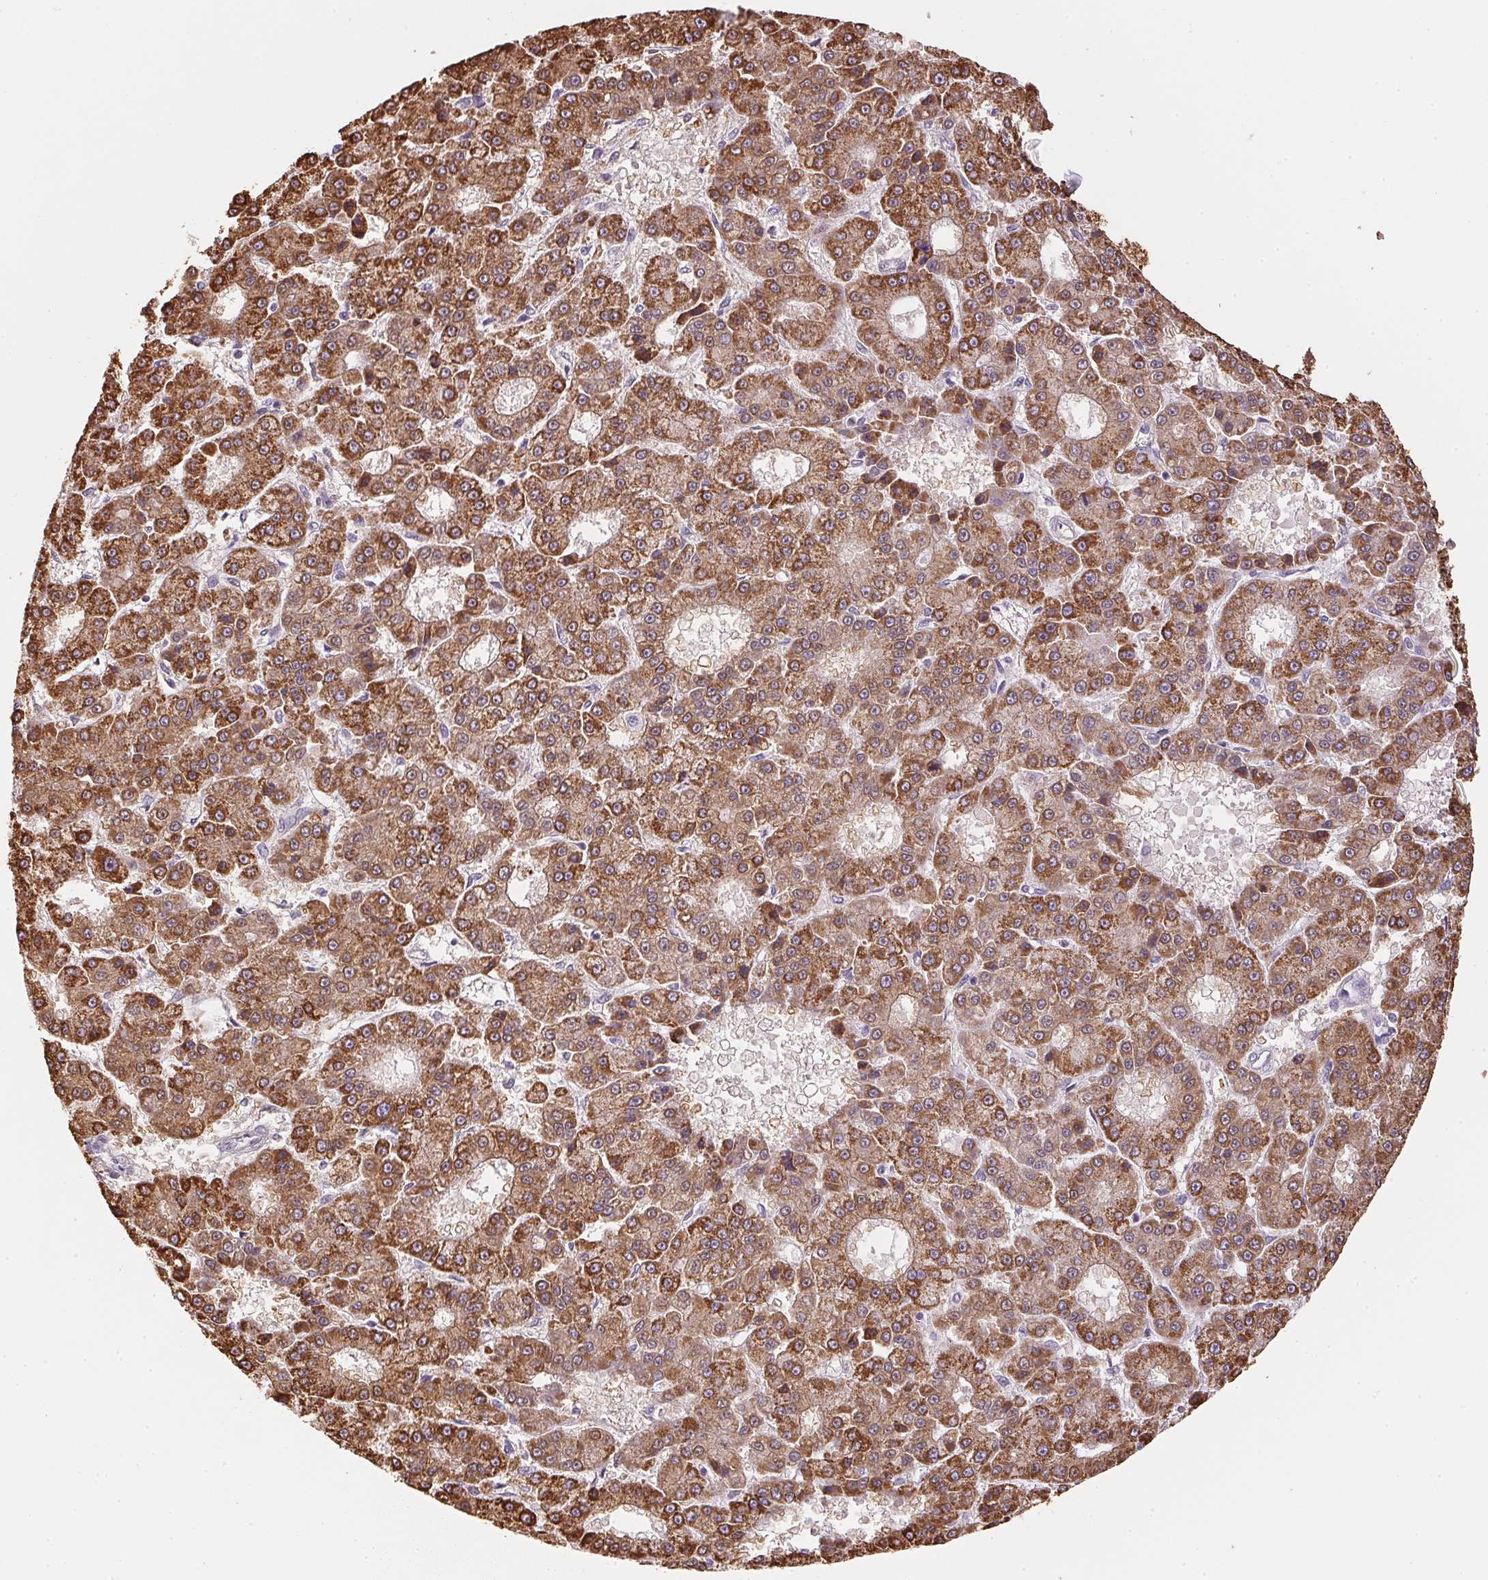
{"staining": {"intensity": "strong", "quantity": ">75%", "location": "cytoplasmic/membranous"}, "tissue": "liver cancer", "cell_type": "Tumor cells", "image_type": "cancer", "snomed": [{"axis": "morphology", "description": "Carcinoma, Hepatocellular, NOS"}, {"axis": "topography", "description": "Liver"}], "caption": "IHC (DAB (3,3'-diaminobenzidine)) staining of hepatocellular carcinoma (liver) reveals strong cytoplasmic/membranous protein expression in approximately >75% of tumor cells.", "gene": "SC5D", "patient": {"sex": "male", "age": 70}}